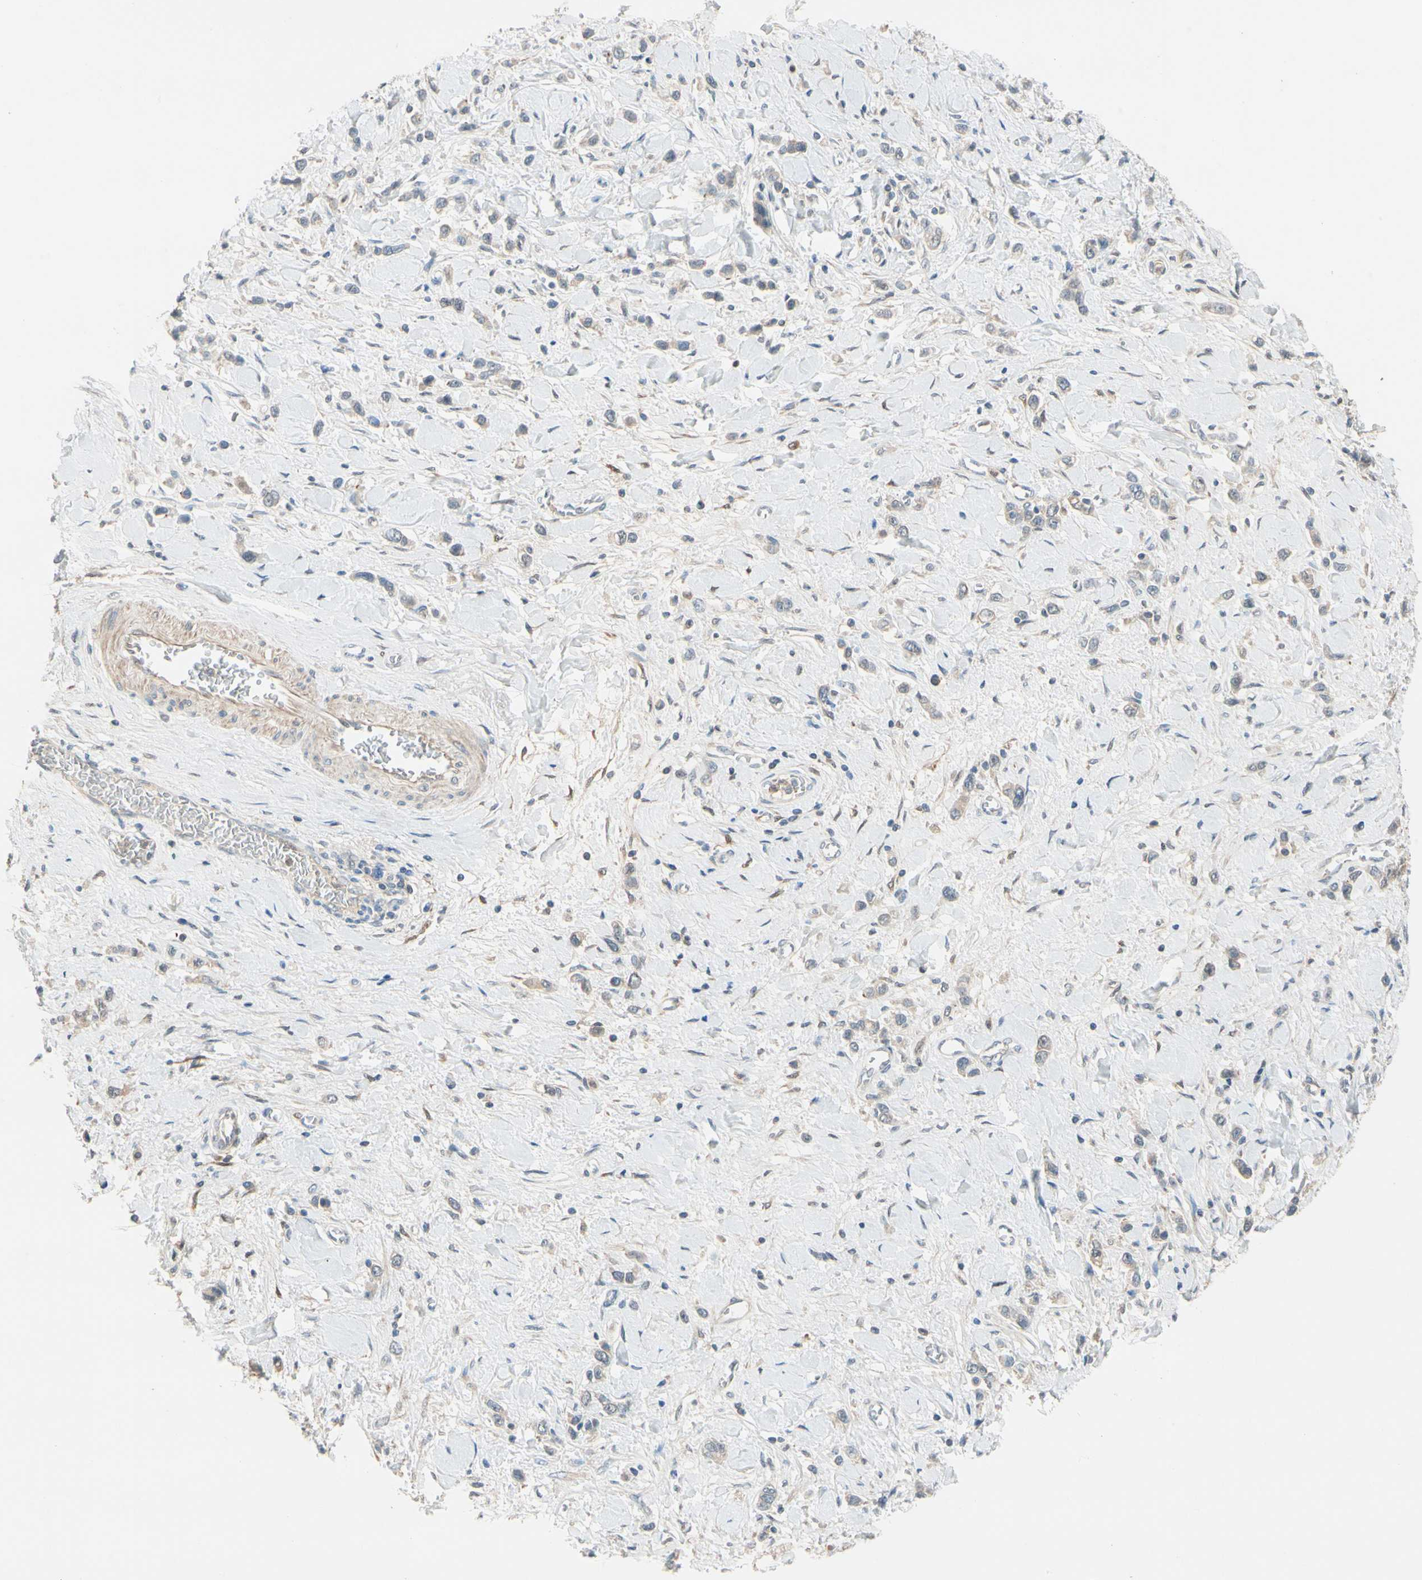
{"staining": {"intensity": "weak", "quantity": "25%-75%", "location": "cytoplasmic/membranous"}, "tissue": "stomach cancer", "cell_type": "Tumor cells", "image_type": "cancer", "snomed": [{"axis": "morphology", "description": "Normal tissue, NOS"}, {"axis": "morphology", "description": "Adenocarcinoma, NOS"}, {"axis": "topography", "description": "Stomach, upper"}, {"axis": "topography", "description": "Stomach"}], "caption": "Immunohistochemical staining of adenocarcinoma (stomach) exhibits low levels of weak cytoplasmic/membranous protein positivity in about 25%-75% of tumor cells.", "gene": "WIPI1", "patient": {"sex": "female", "age": 65}}